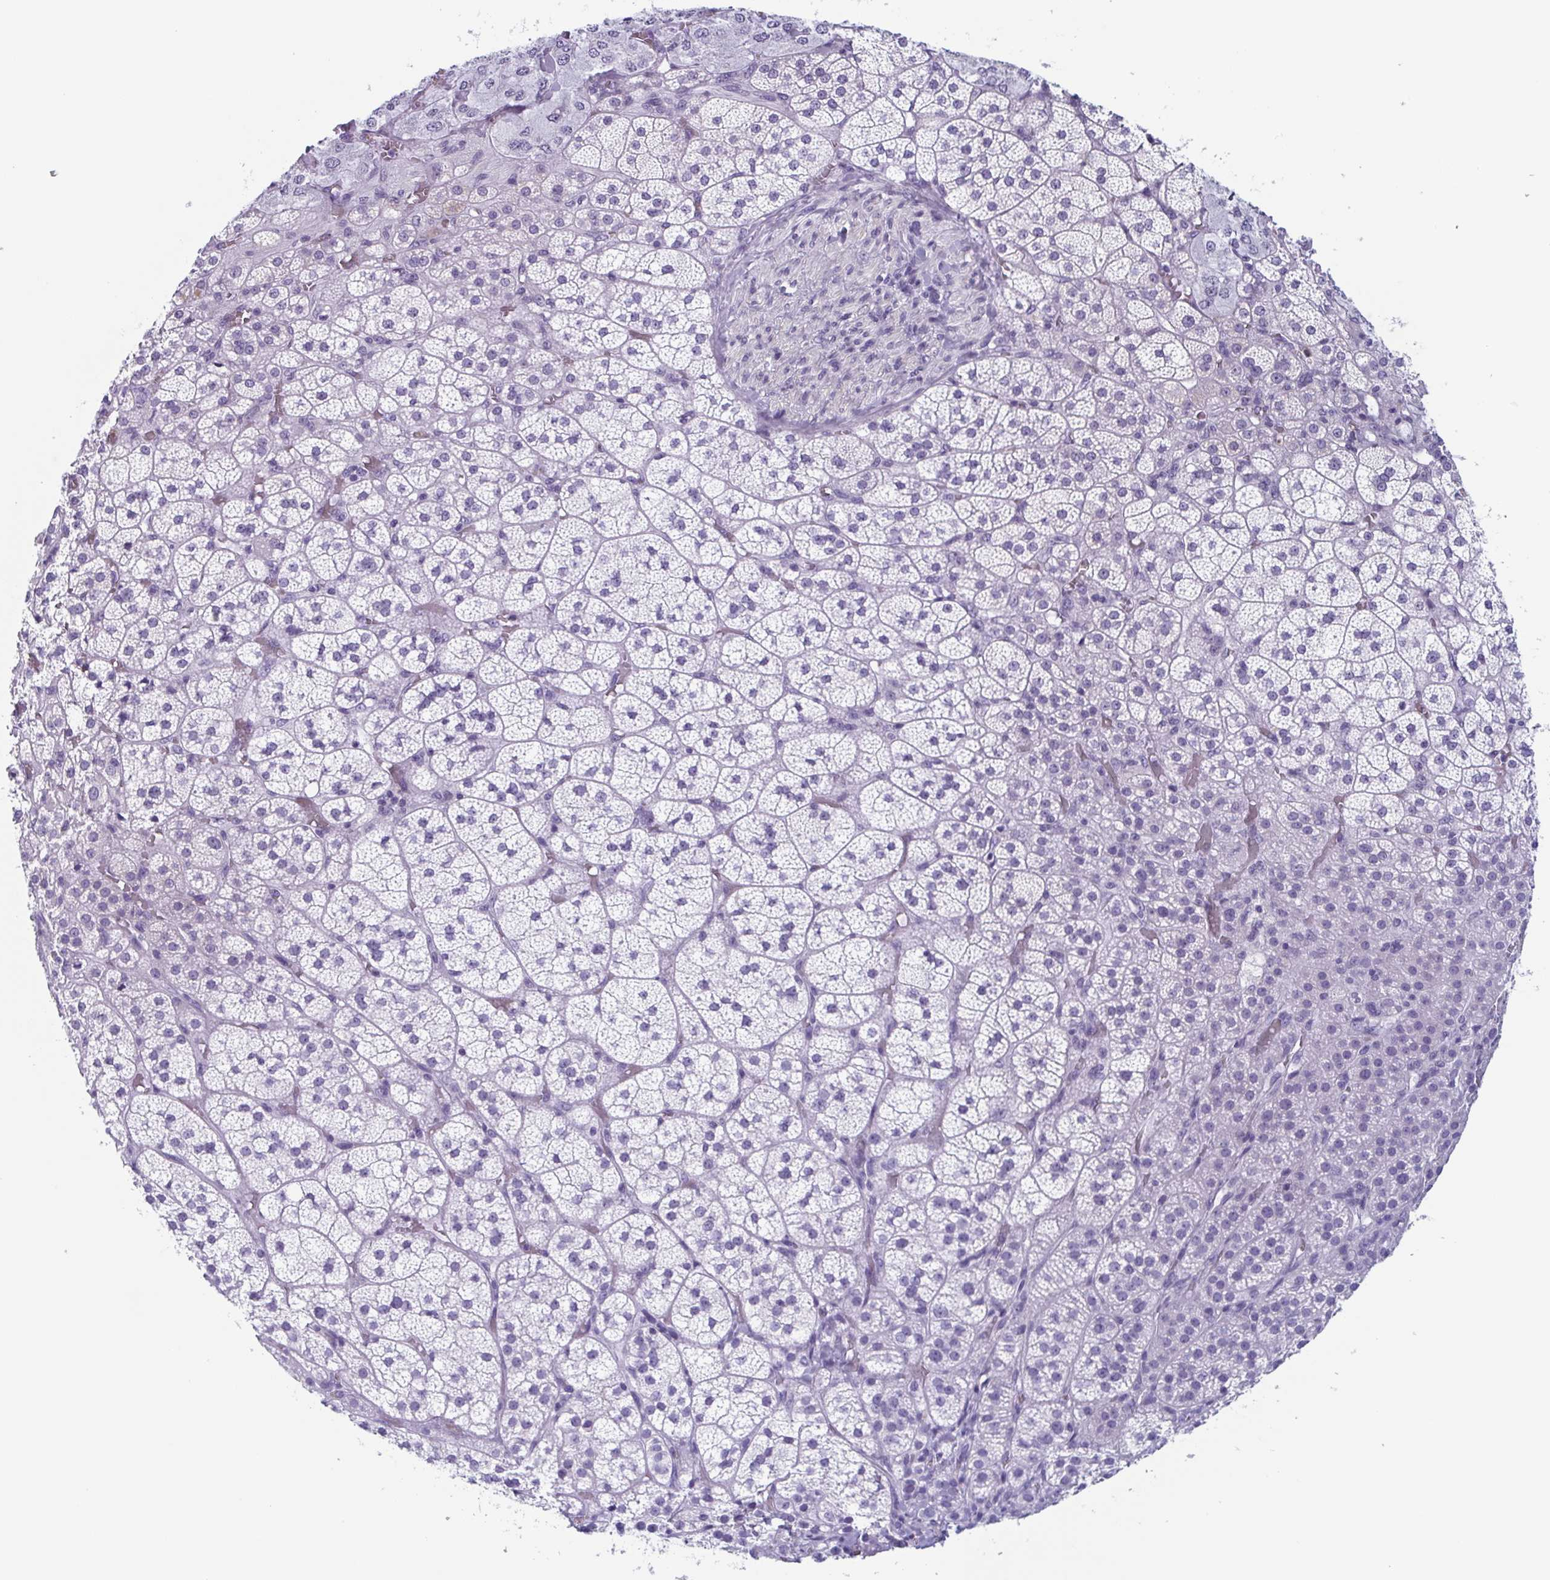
{"staining": {"intensity": "negative", "quantity": "none", "location": "none"}, "tissue": "adrenal gland", "cell_type": "Glandular cells", "image_type": "normal", "snomed": [{"axis": "morphology", "description": "Normal tissue, NOS"}, {"axis": "topography", "description": "Adrenal gland"}], "caption": "High power microscopy histopathology image of an immunohistochemistry image of benign adrenal gland, revealing no significant staining in glandular cells.", "gene": "BPI", "patient": {"sex": "female", "age": 60}}